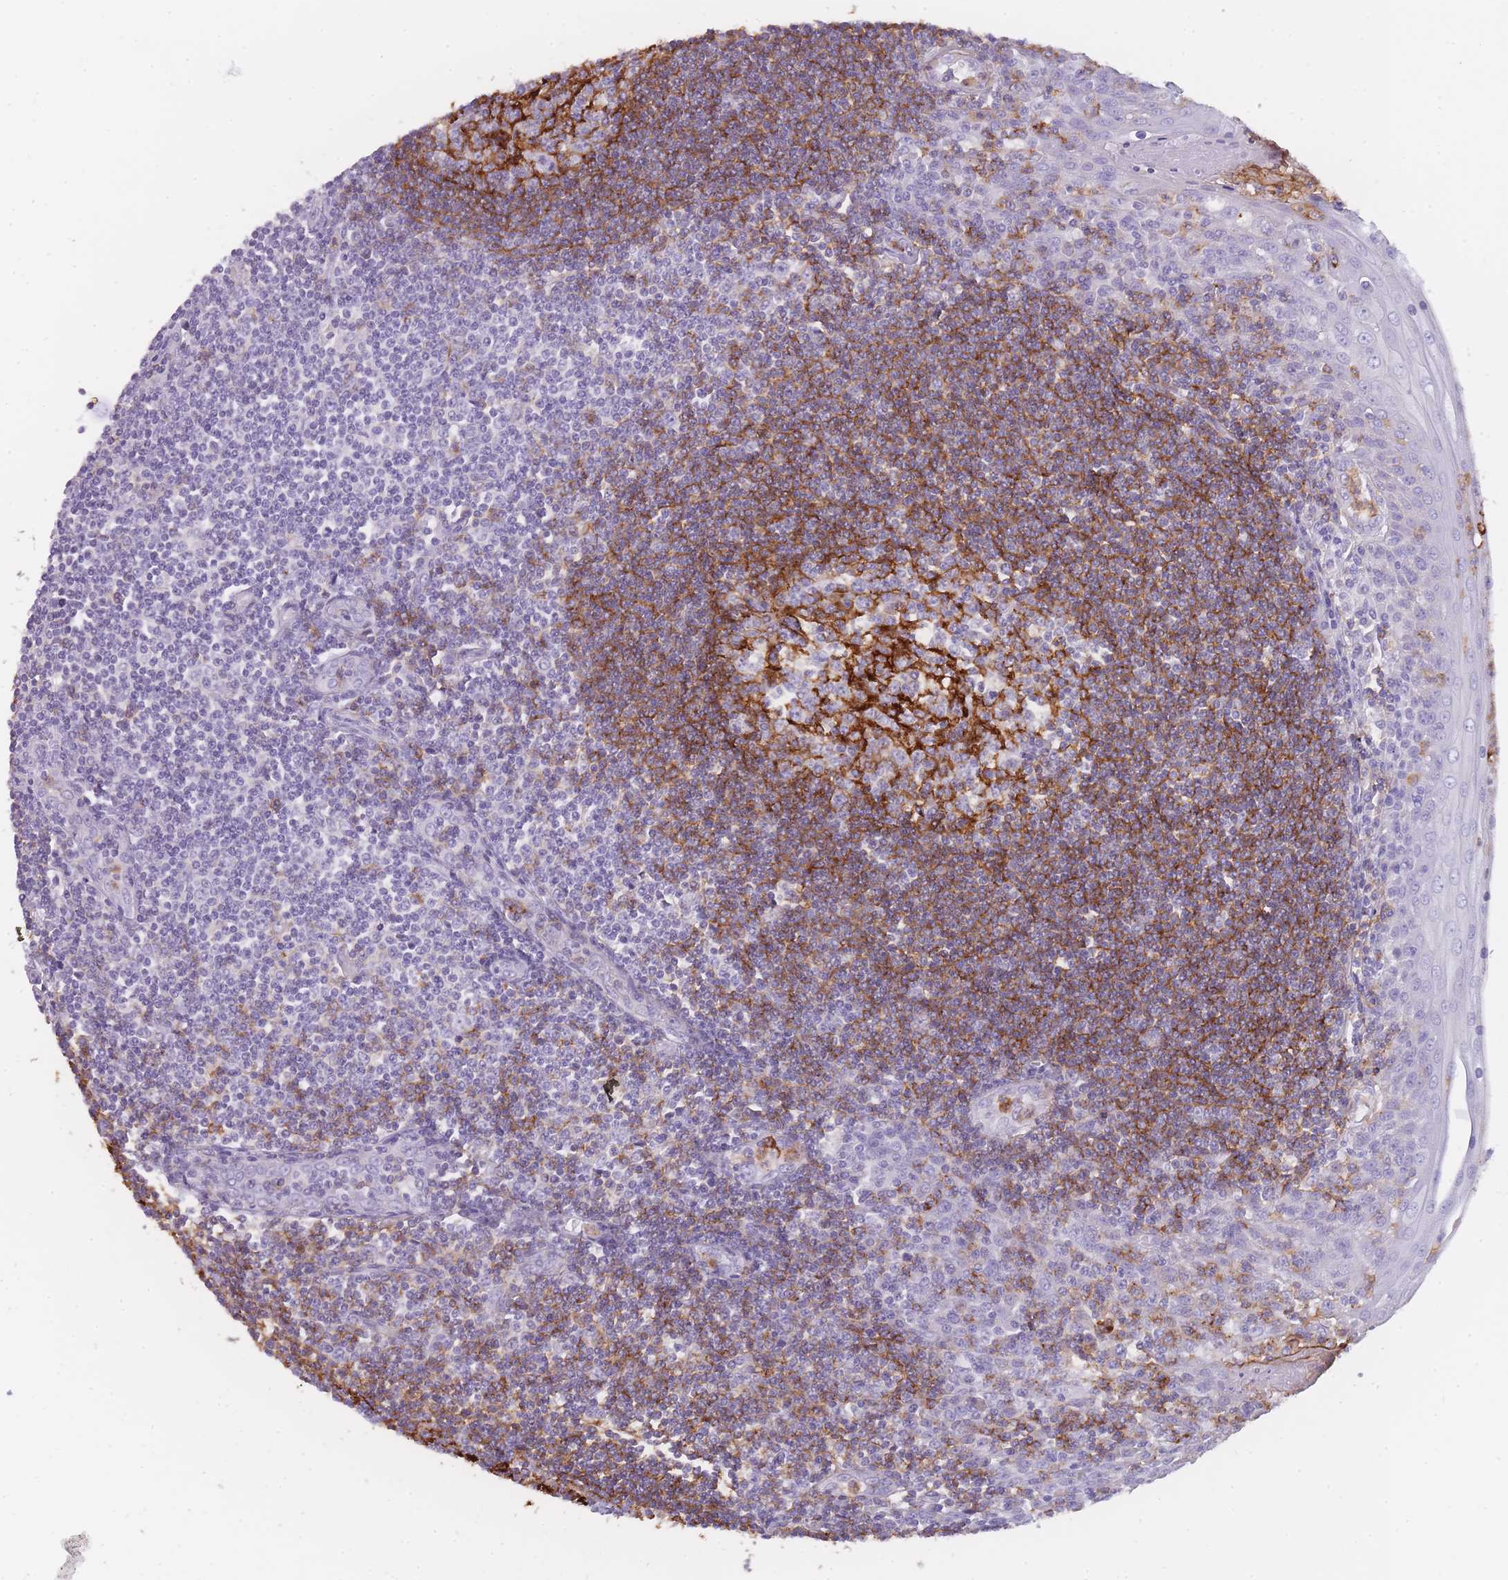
{"staining": {"intensity": "strong", "quantity": "<25%", "location": "cytoplasmic/membranous"}, "tissue": "tonsil", "cell_type": "Germinal center cells", "image_type": "normal", "snomed": [{"axis": "morphology", "description": "Normal tissue, NOS"}, {"axis": "topography", "description": "Tonsil"}], "caption": "A medium amount of strong cytoplasmic/membranous staining is identified in about <25% of germinal center cells in normal tonsil. Using DAB (3,3'-diaminobenzidine) (brown) and hematoxylin (blue) stains, captured at high magnification using brightfield microscopy.", "gene": "CR1L", "patient": {"sex": "male", "age": 27}}